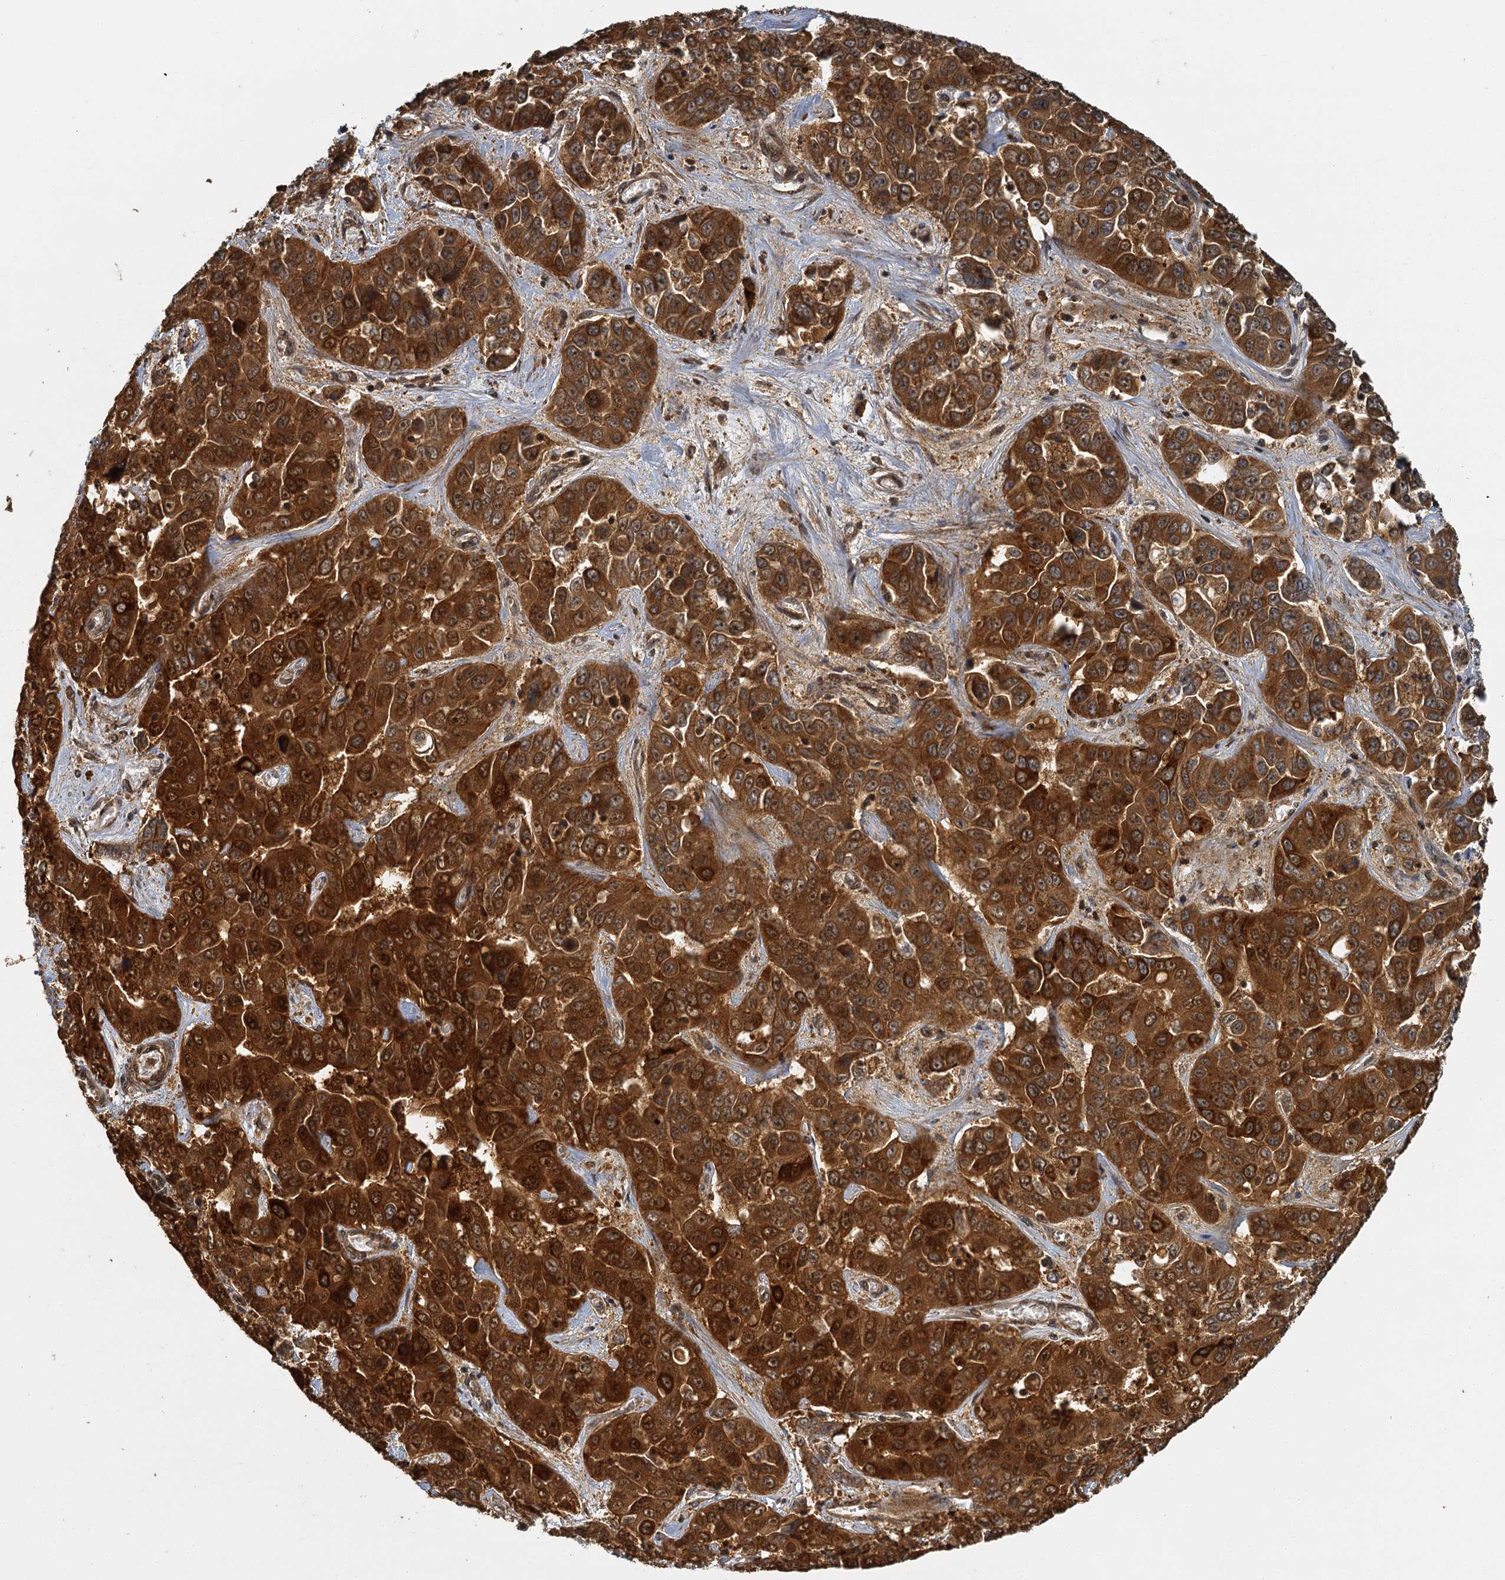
{"staining": {"intensity": "strong", "quantity": ">75%", "location": "cytoplasmic/membranous,nuclear"}, "tissue": "liver cancer", "cell_type": "Tumor cells", "image_type": "cancer", "snomed": [{"axis": "morphology", "description": "Cholangiocarcinoma"}, {"axis": "topography", "description": "Liver"}], "caption": "Protein staining exhibits strong cytoplasmic/membranous and nuclear staining in approximately >75% of tumor cells in liver cancer.", "gene": "ZNF549", "patient": {"sex": "female", "age": 52}}